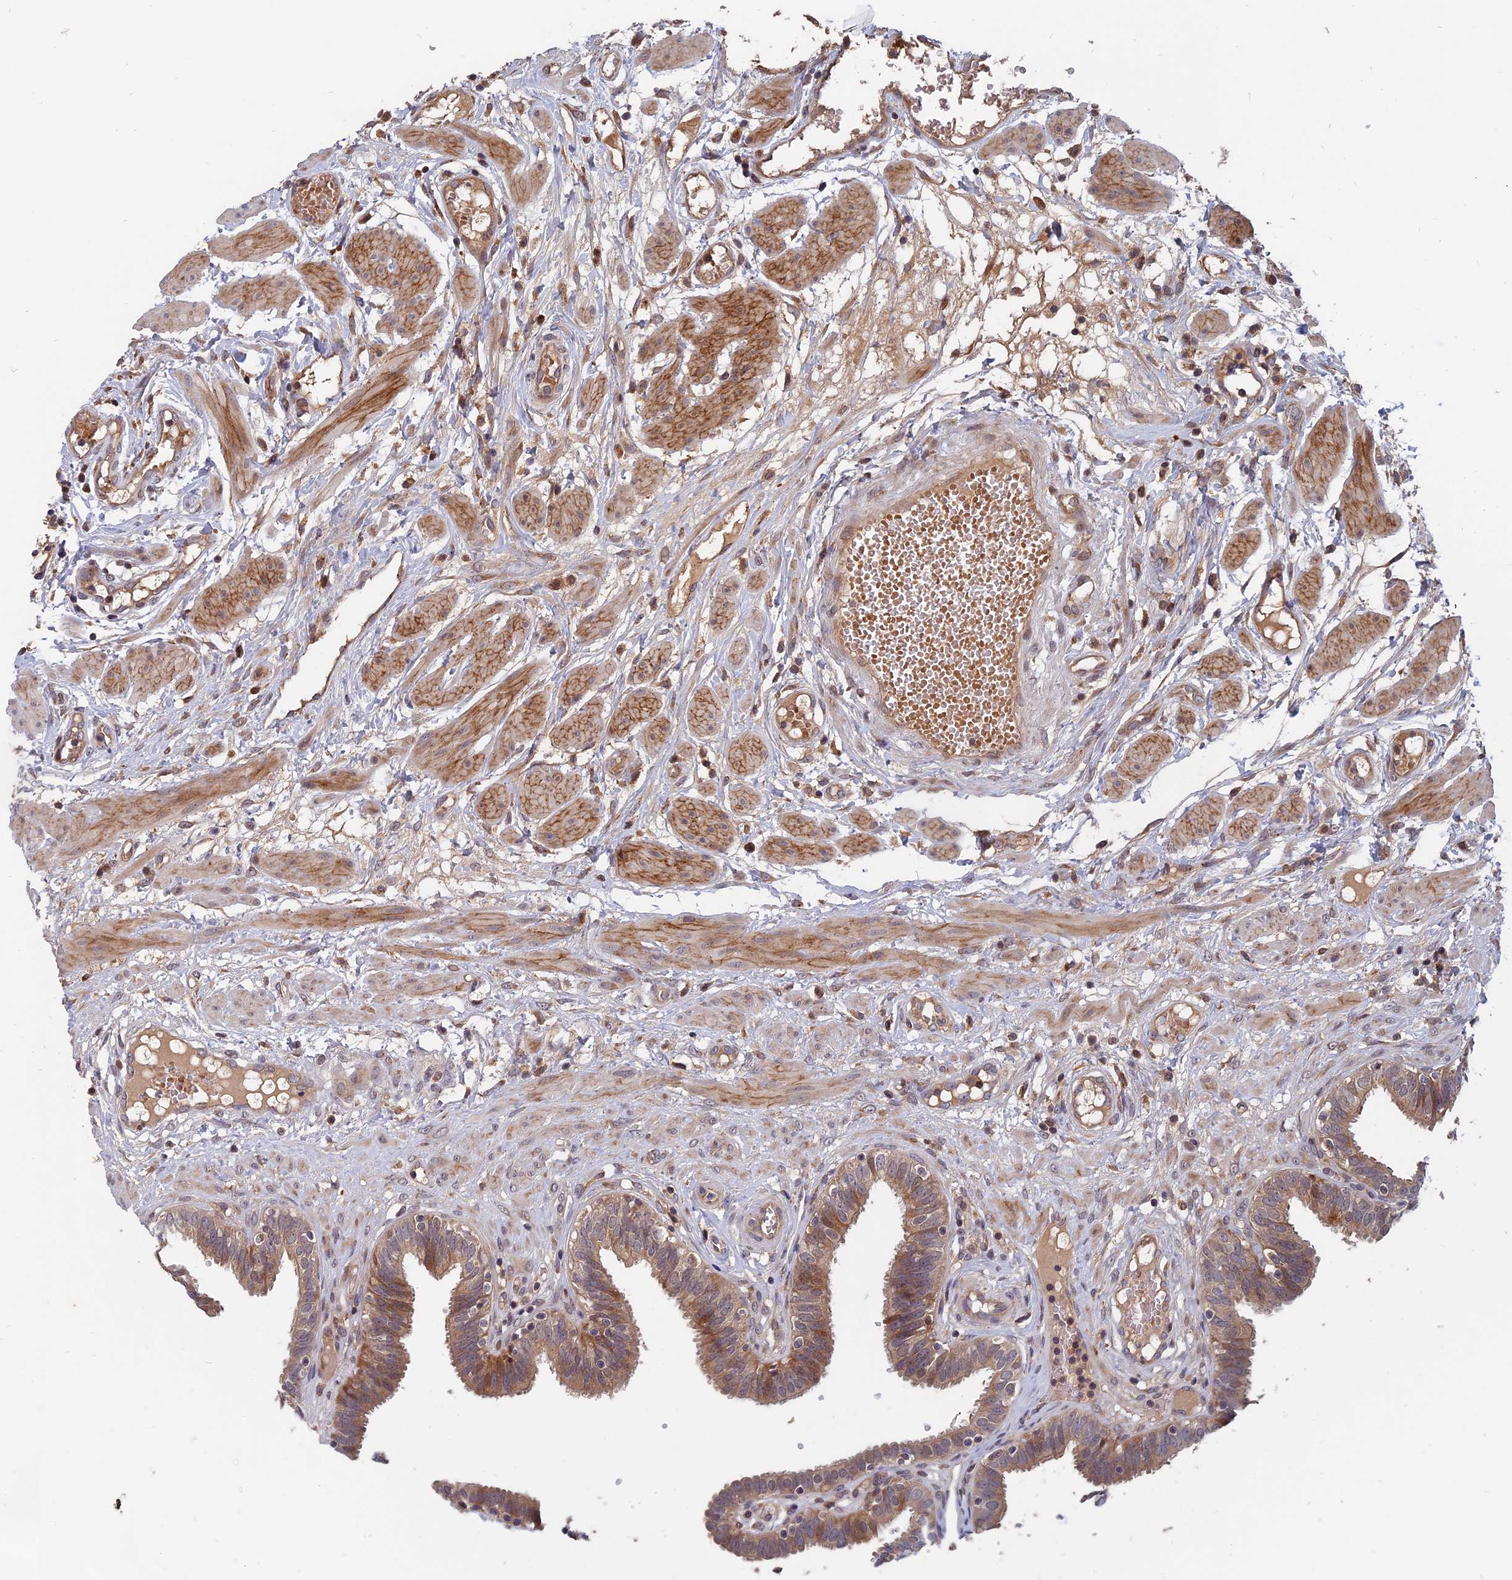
{"staining": {"intensity": "weak", "quantity": ">75%", "location": "cytoplasmic/membranous"}, "tissue": "fallopian tube", "cell_type": "Glandular cells", "image_type": "normal", "snomed": [{"axis": "morphology", "description": "Normal tissue, NOS"}, {"axis": "topography", "description": "Fallopian tube"}, {"axis": "topography", "description": "Placenta"}], "caption": "Immunohistochemical staining of benign fallopian tube exhibits >75% levels of weak cytoplasmic/membranous protein staining in approximately >75% of glandular cells.", "gene": "TRAPPC2L", "patient": {"sex": "female", "age": 32}}